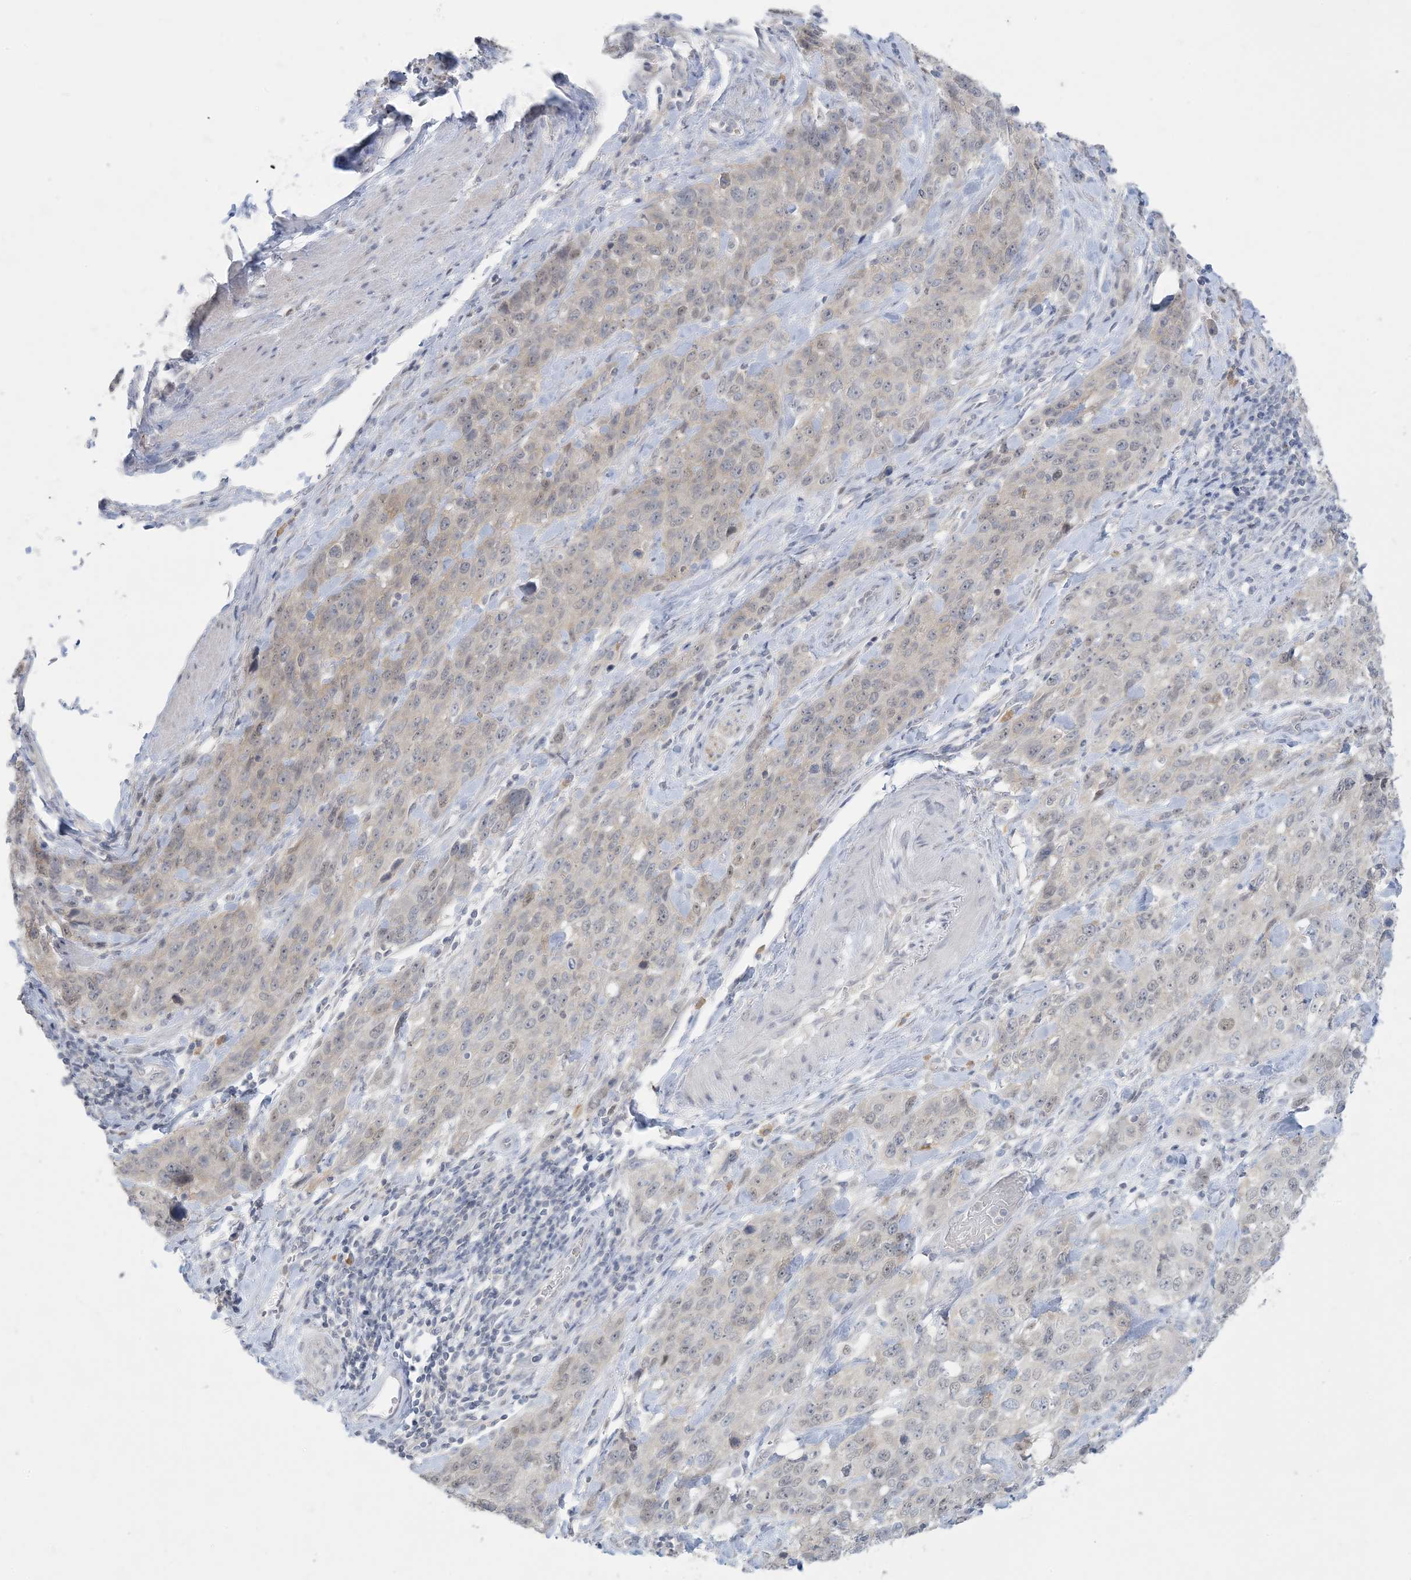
{"staining": {"intensity": "negative", "quantity": "none", "location": "none"}, "tissue": "stomach cancer", "cell_type": "Tumor cells", "image_type": "cancer", "snomed": [{"axis": "morphology", "description": "Normal tissue, NOS"}, {"axis": "morphology", "description": "Adenocarcinoma, NOS"}, {"axis": "topography", "description": "Lymph node"}, {"axis": "topography", "description": "Stomach"}], "caption": "The histopathology image demonstrates no significant staining in tumor cells of stomach cancer (adenocarcinoma).", "gene": "KIF3A", "patient": {"sex": "male", "age": 48}}